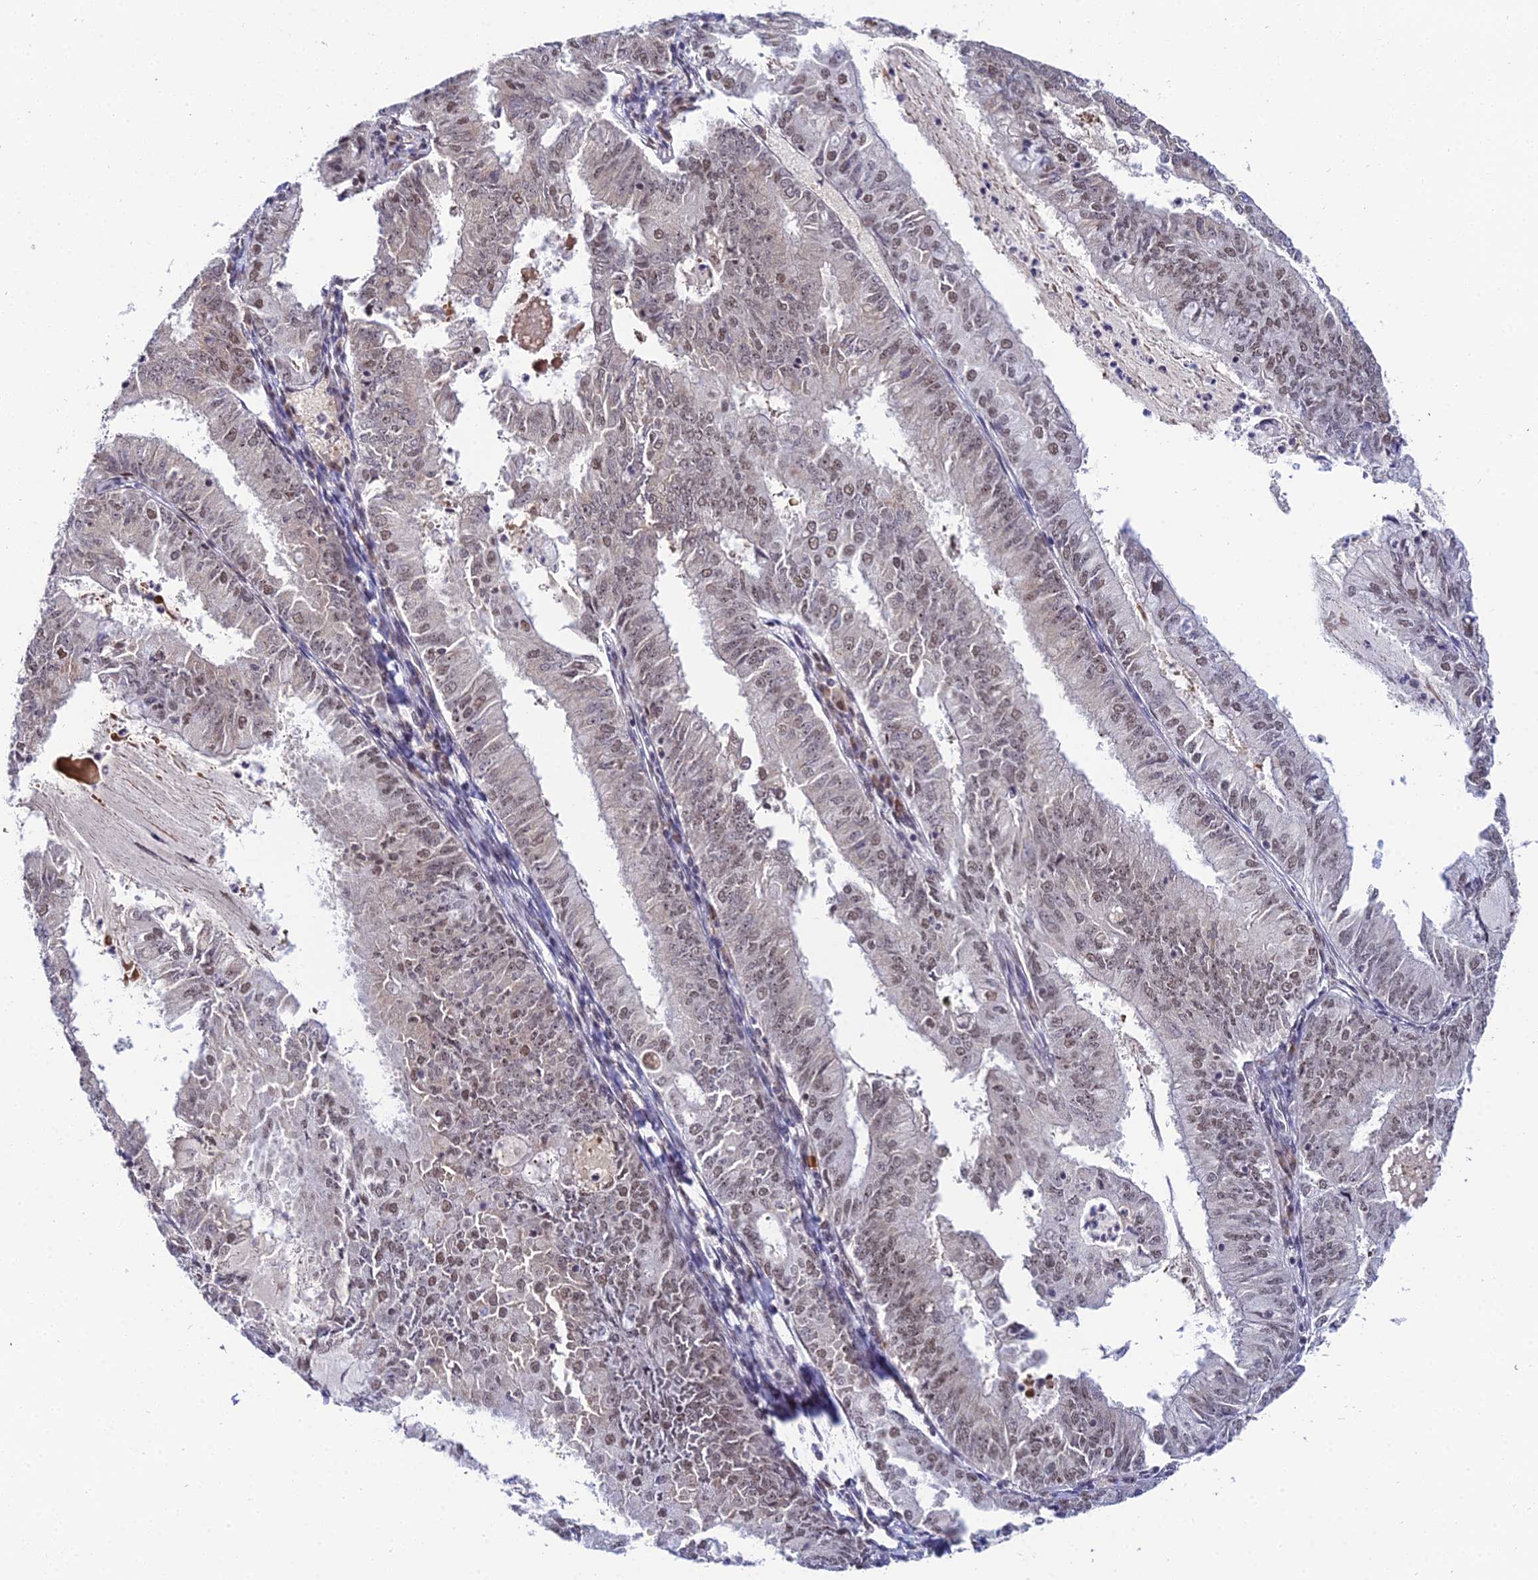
{"staining": {"intensity": "moderate", "quantity": ">75%", "location": "nuclear"}, "tissue": "endometrial cancer", "cell_type": "Tumor cells", "image_type": "cancer", "snomed": [{"axis": "morphology", "description": "Adenocarcinoma, NOS"}, {"axis": "topography", "description": "Endometrium"}], "caption": "Protein staining exhibits moderate nuclear expression in about >75% of tumor cells in adenocarcinoma (endometrial).", "gene": "EXOSC3", "patient": {"sex": "female", "age": 57}}